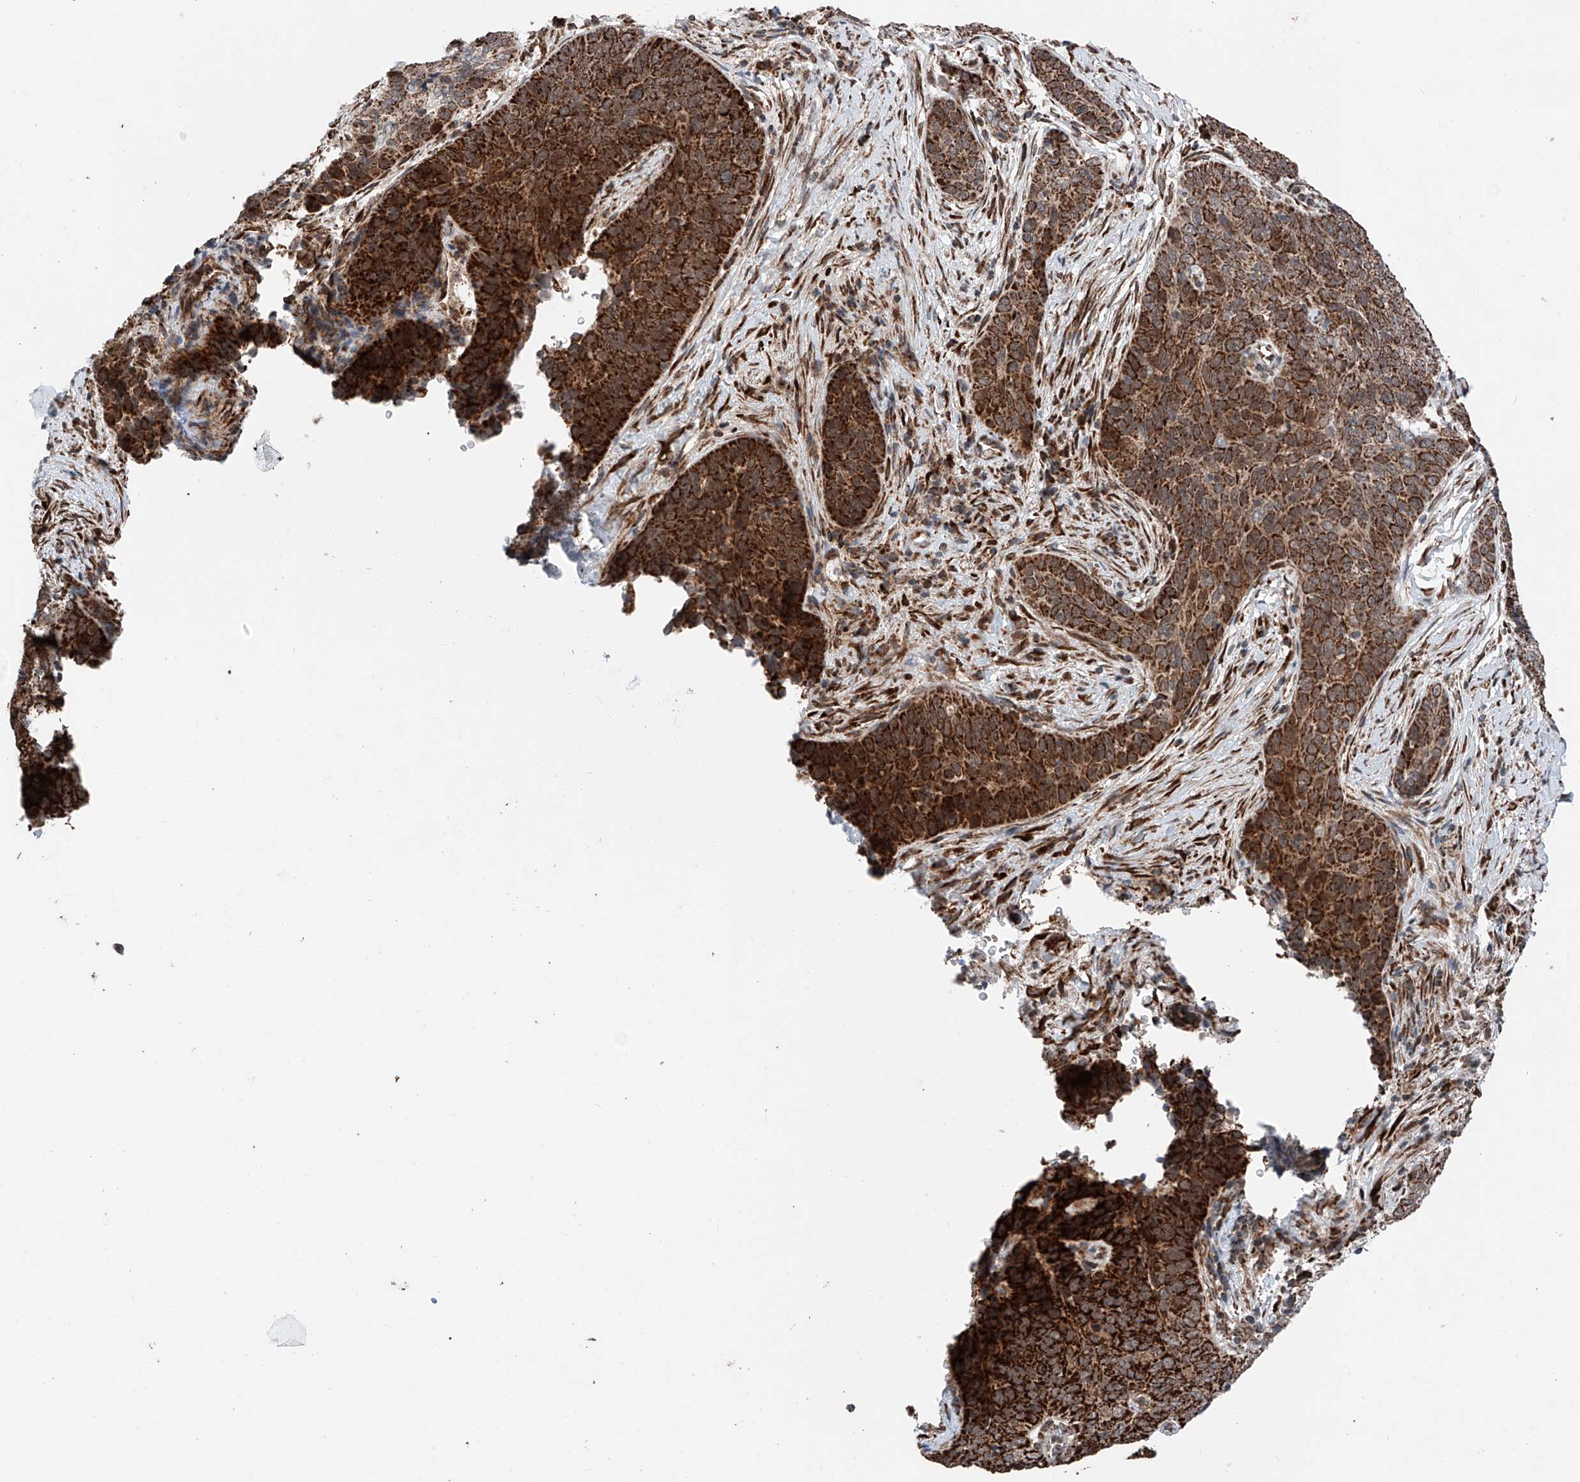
{"staining": {"intensity": "strong", "quantity": ">75%", "location": "cytoplasmic/membranous"}, "tissue": "cervical cancer", "cell_type": "Tumor cells", "image_type": "cancer", "snomed": [{"axis": "morphology", "description": "Squamous cell carcinoma, NOS"}, {"axis": "topography", "description": "Cervix"}], "caption": "This micrograph demonstrates immunohistochemistry (IHC) staining of human cervical squamous cell carcinoma, with high strong cytoplasmic/membranous staining in about >75% of tumor cells.", "gene": "ZSCAN29", "patient": {"sex": "female", "age": 60}}